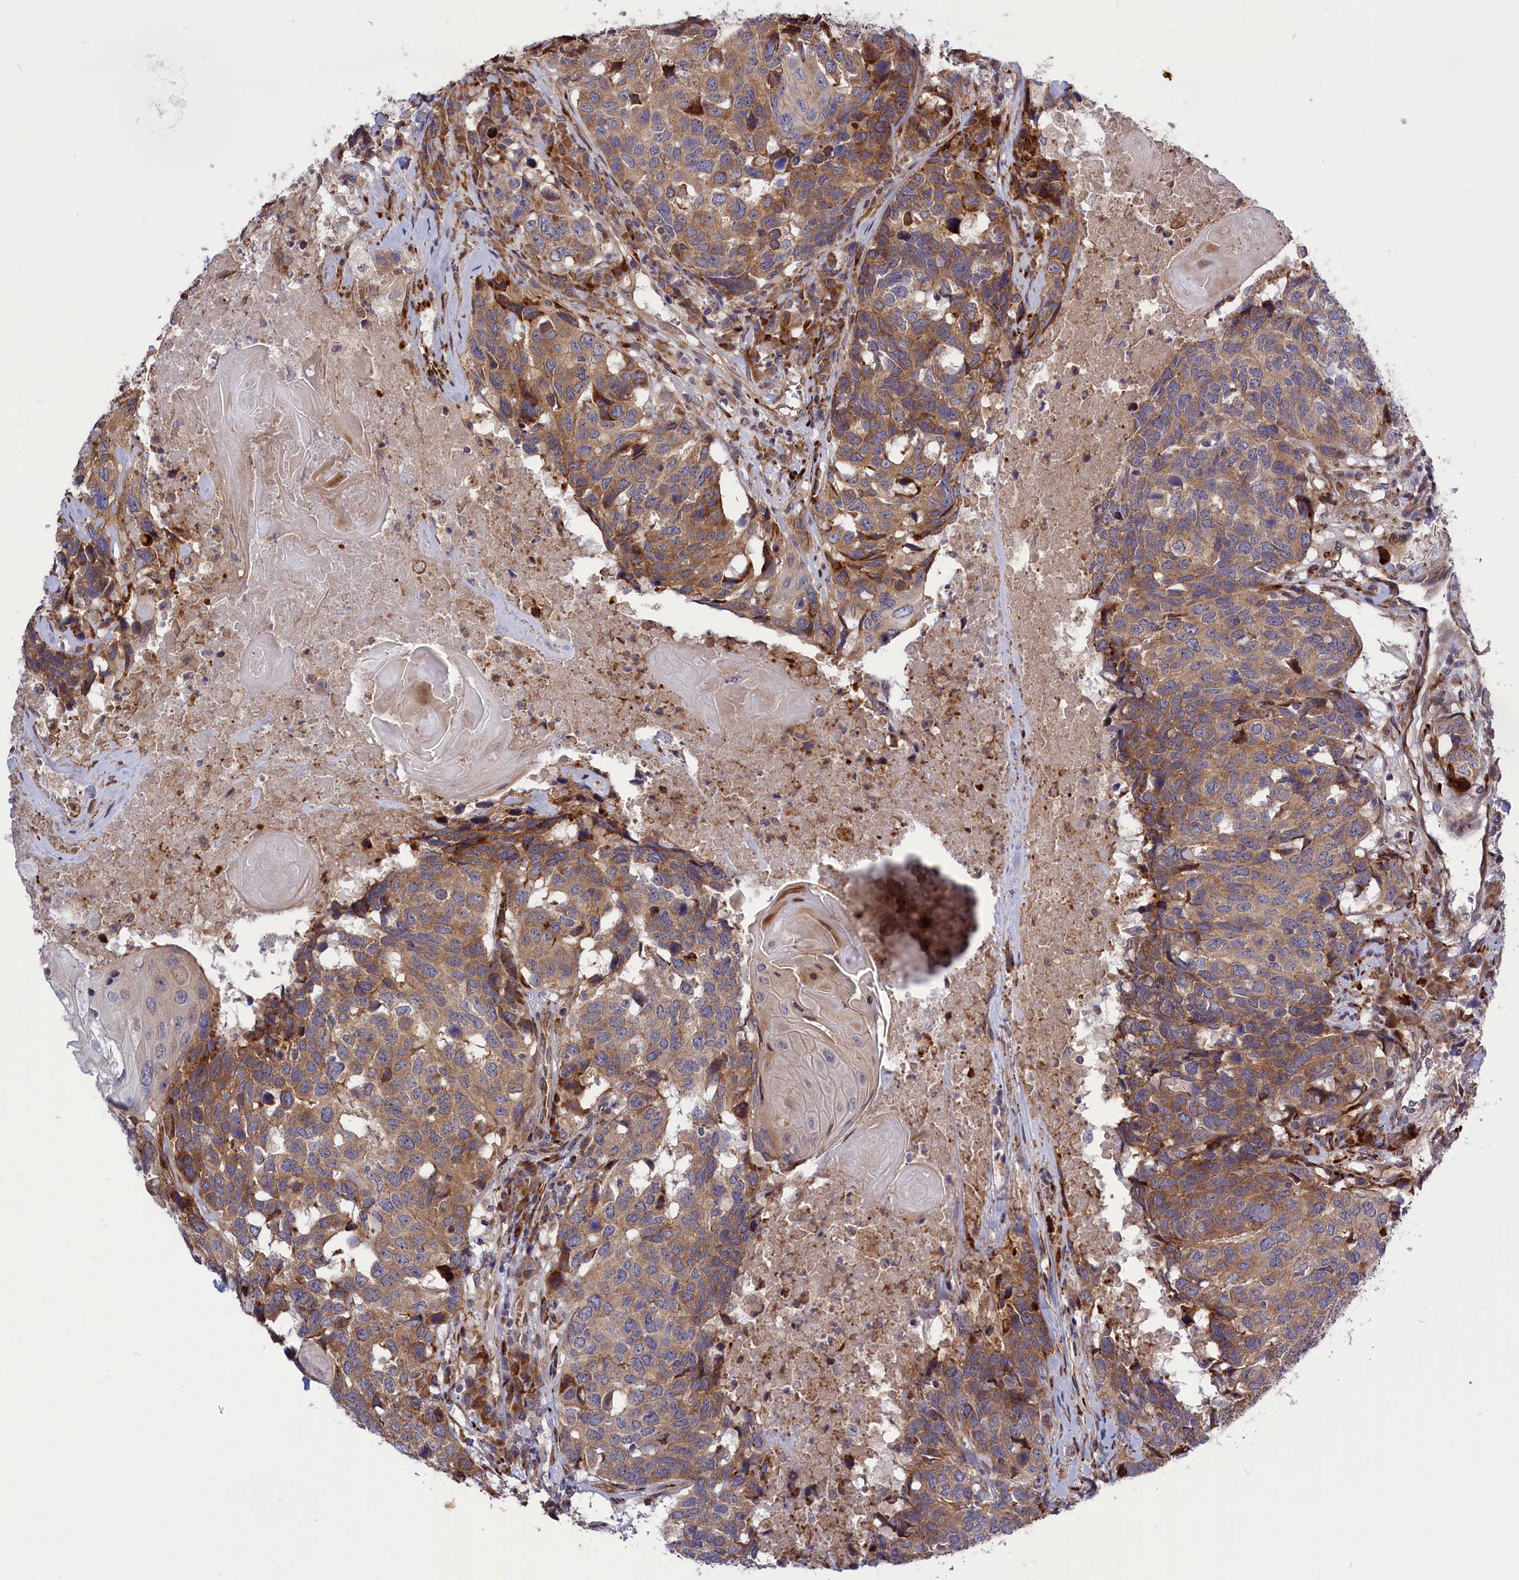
{"staining": {"intensity": "moderate", "quantity": ">75%", "location": "cytoplasmic/membranous"}, "tissue": "head and neck cancer", "cell_type": "Tumor cells", "image_type": "cancer", "snomed": [{"axis": "morphology", "description": "Squamous cell carcinoma, NOS"}, {"axis": "topography", "description": "Head-Neck"}], "caption": "Protein analysis of head and neck cancer tissue displays moderate cytoplasmic/membranous expression in about >75% of tumor cells. Nuclei are stained in blue.", "gene": "DDX60L", "patient": {"sex": "male", "age": 66}}